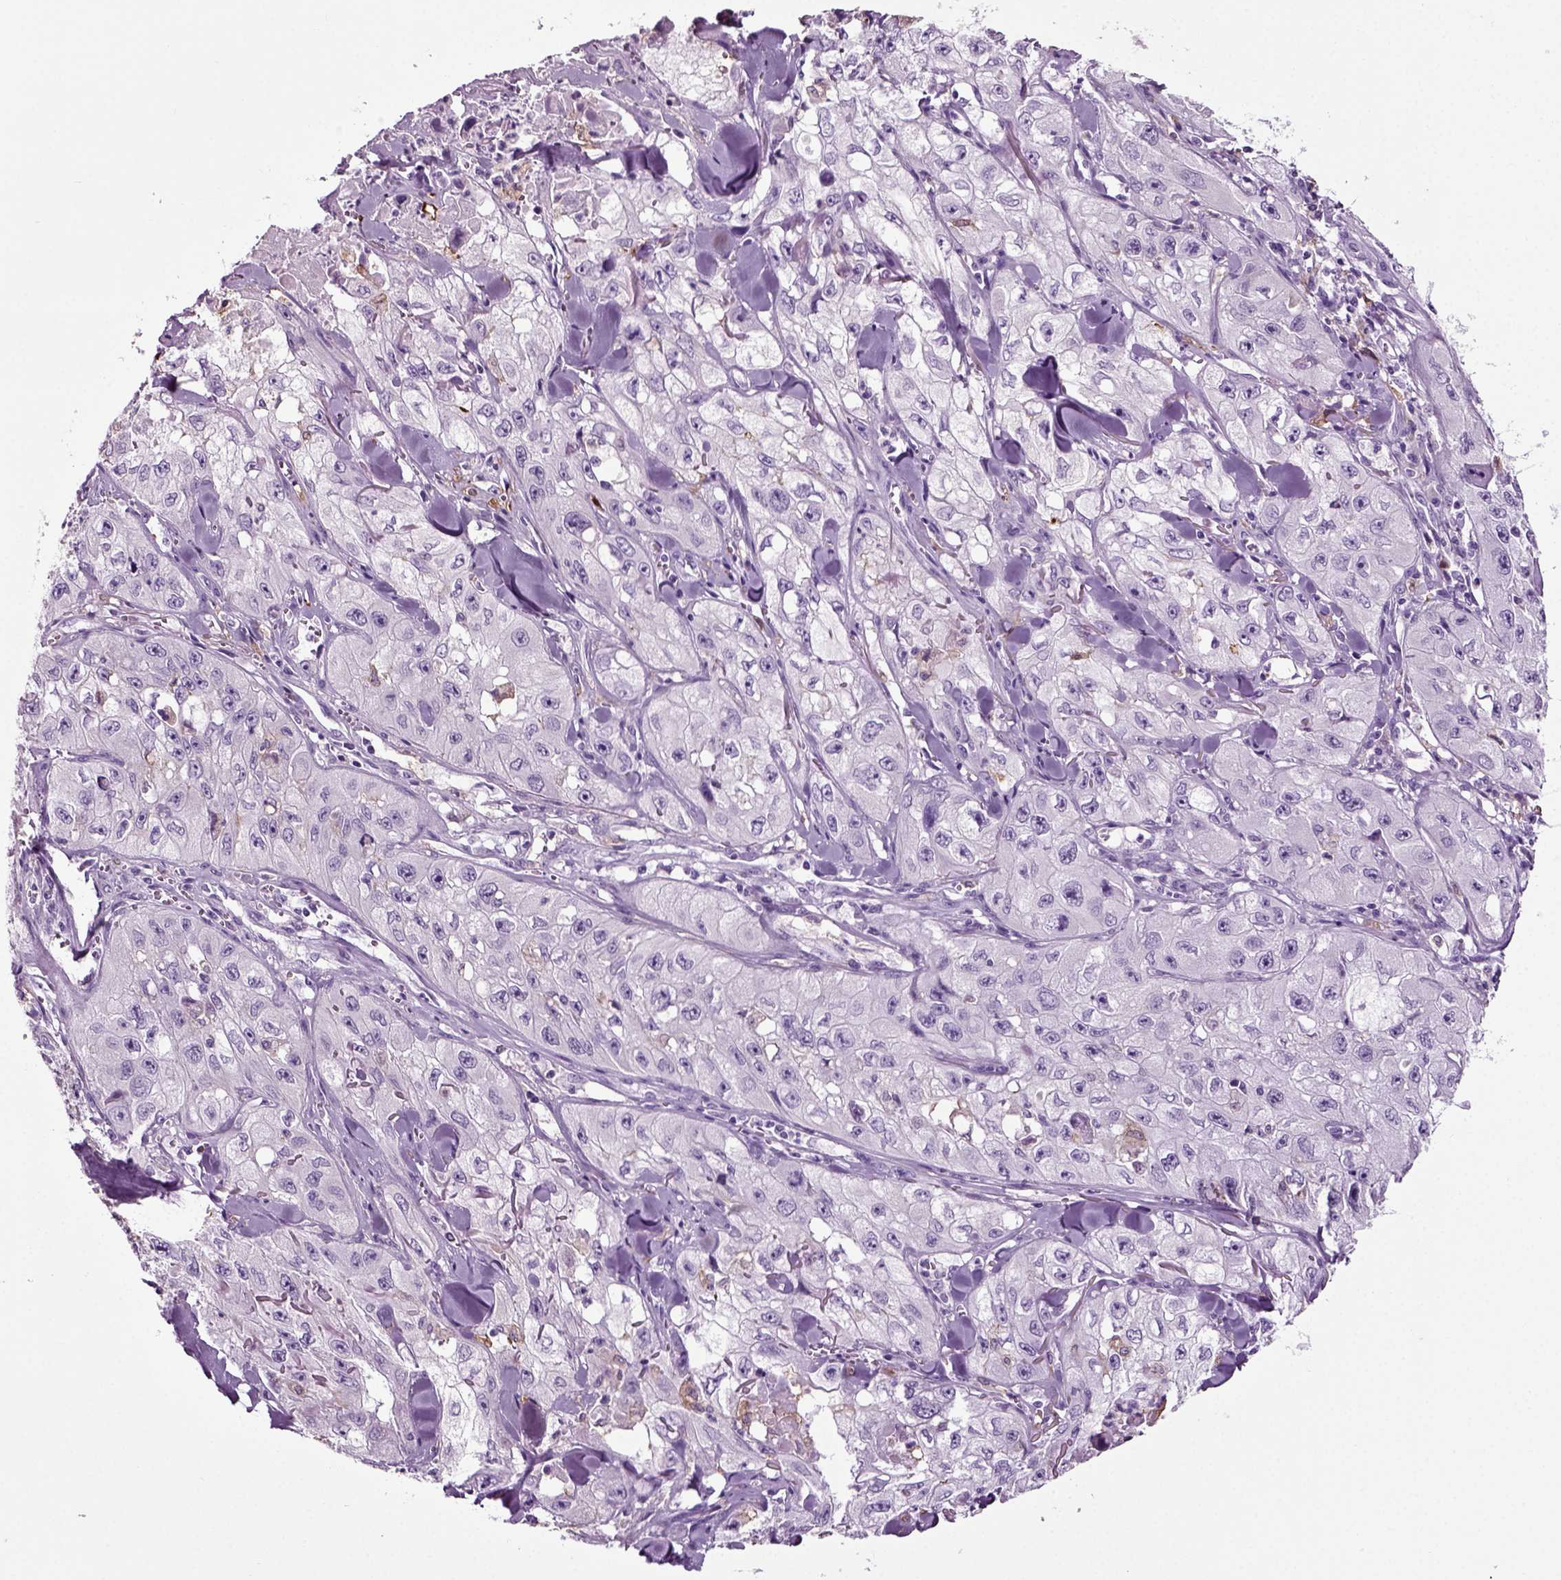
{"staining": {"intensity": "negative", "quantity": "none", "location": "none"}, "tissue": "skin cancer", "cell_type": "Tumor cells", "image_type": "cancer", "snomed": [{"axis": "morphology", "description": "Squamous cell carcinoma, NOS"}, {"axis": "topography", "description": "Skin"}, {"axis": "topography", "description": "Subcutis"}], "caption": "High magnification brightfield microscopy of skin squamous cell carcinoma stained with DAB (3,3'-diaminobenzidine) (brown) and counterstained with hematoxylin (blue): tumor cells show no significant positivity.", "gene": "DNAH10", "patient": {"sex": "male", "age": 73}}